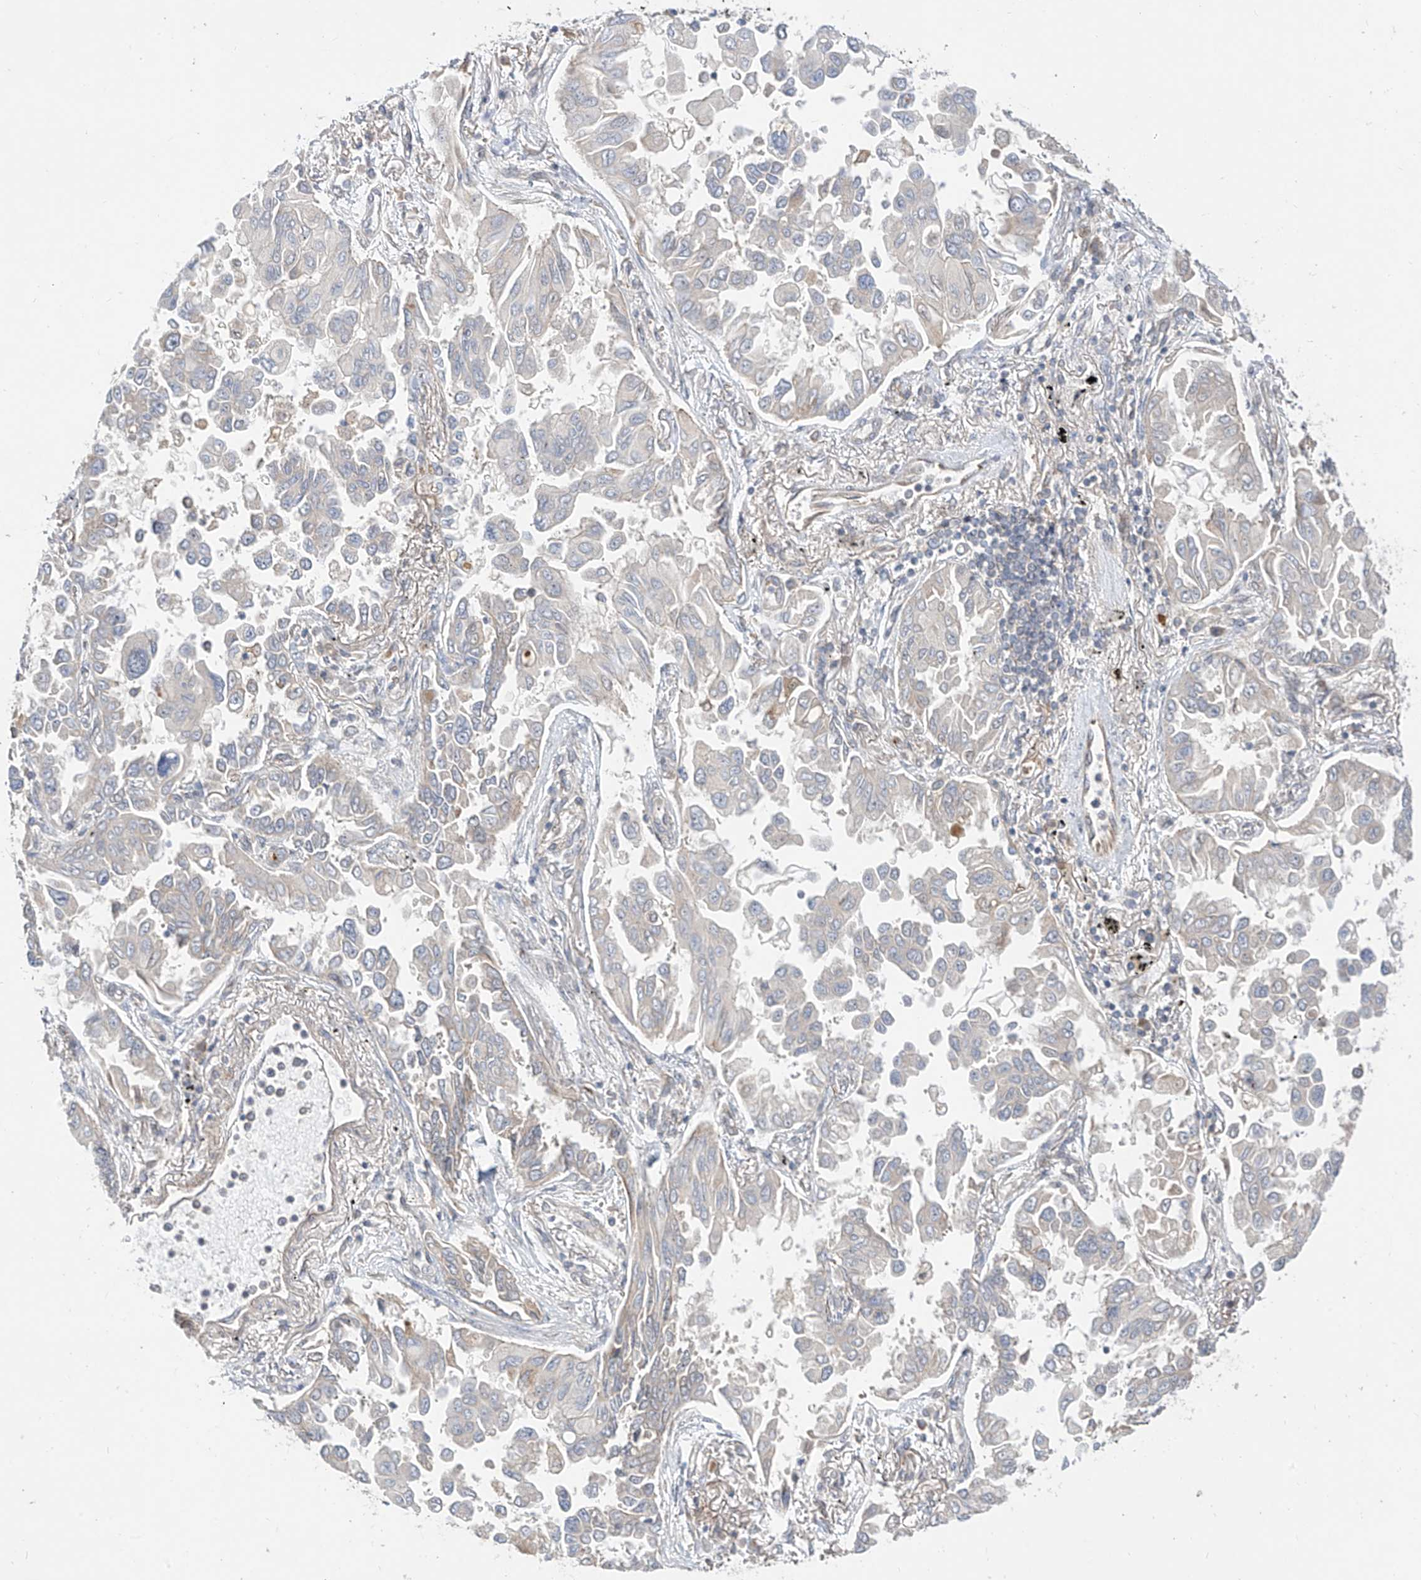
{"staining": {"intensity": "negative", "quantity": "none", "location": "none"}, "tissue": "lung cancer", "cell_type": "Tumor cells", "image_type": "cancer", "snomed": [{"axis": "morphology", "description": "Adenocarcinoma, NOS"}, {"axis": "topography", "description": "Lung"}], "caption": "An image of lung cancer (adenocarcinoma) stained for a protein shows no brown staining in tumor cells.", "gene": "MRTFA", "patient": {"sex": "female", "age": 67}}